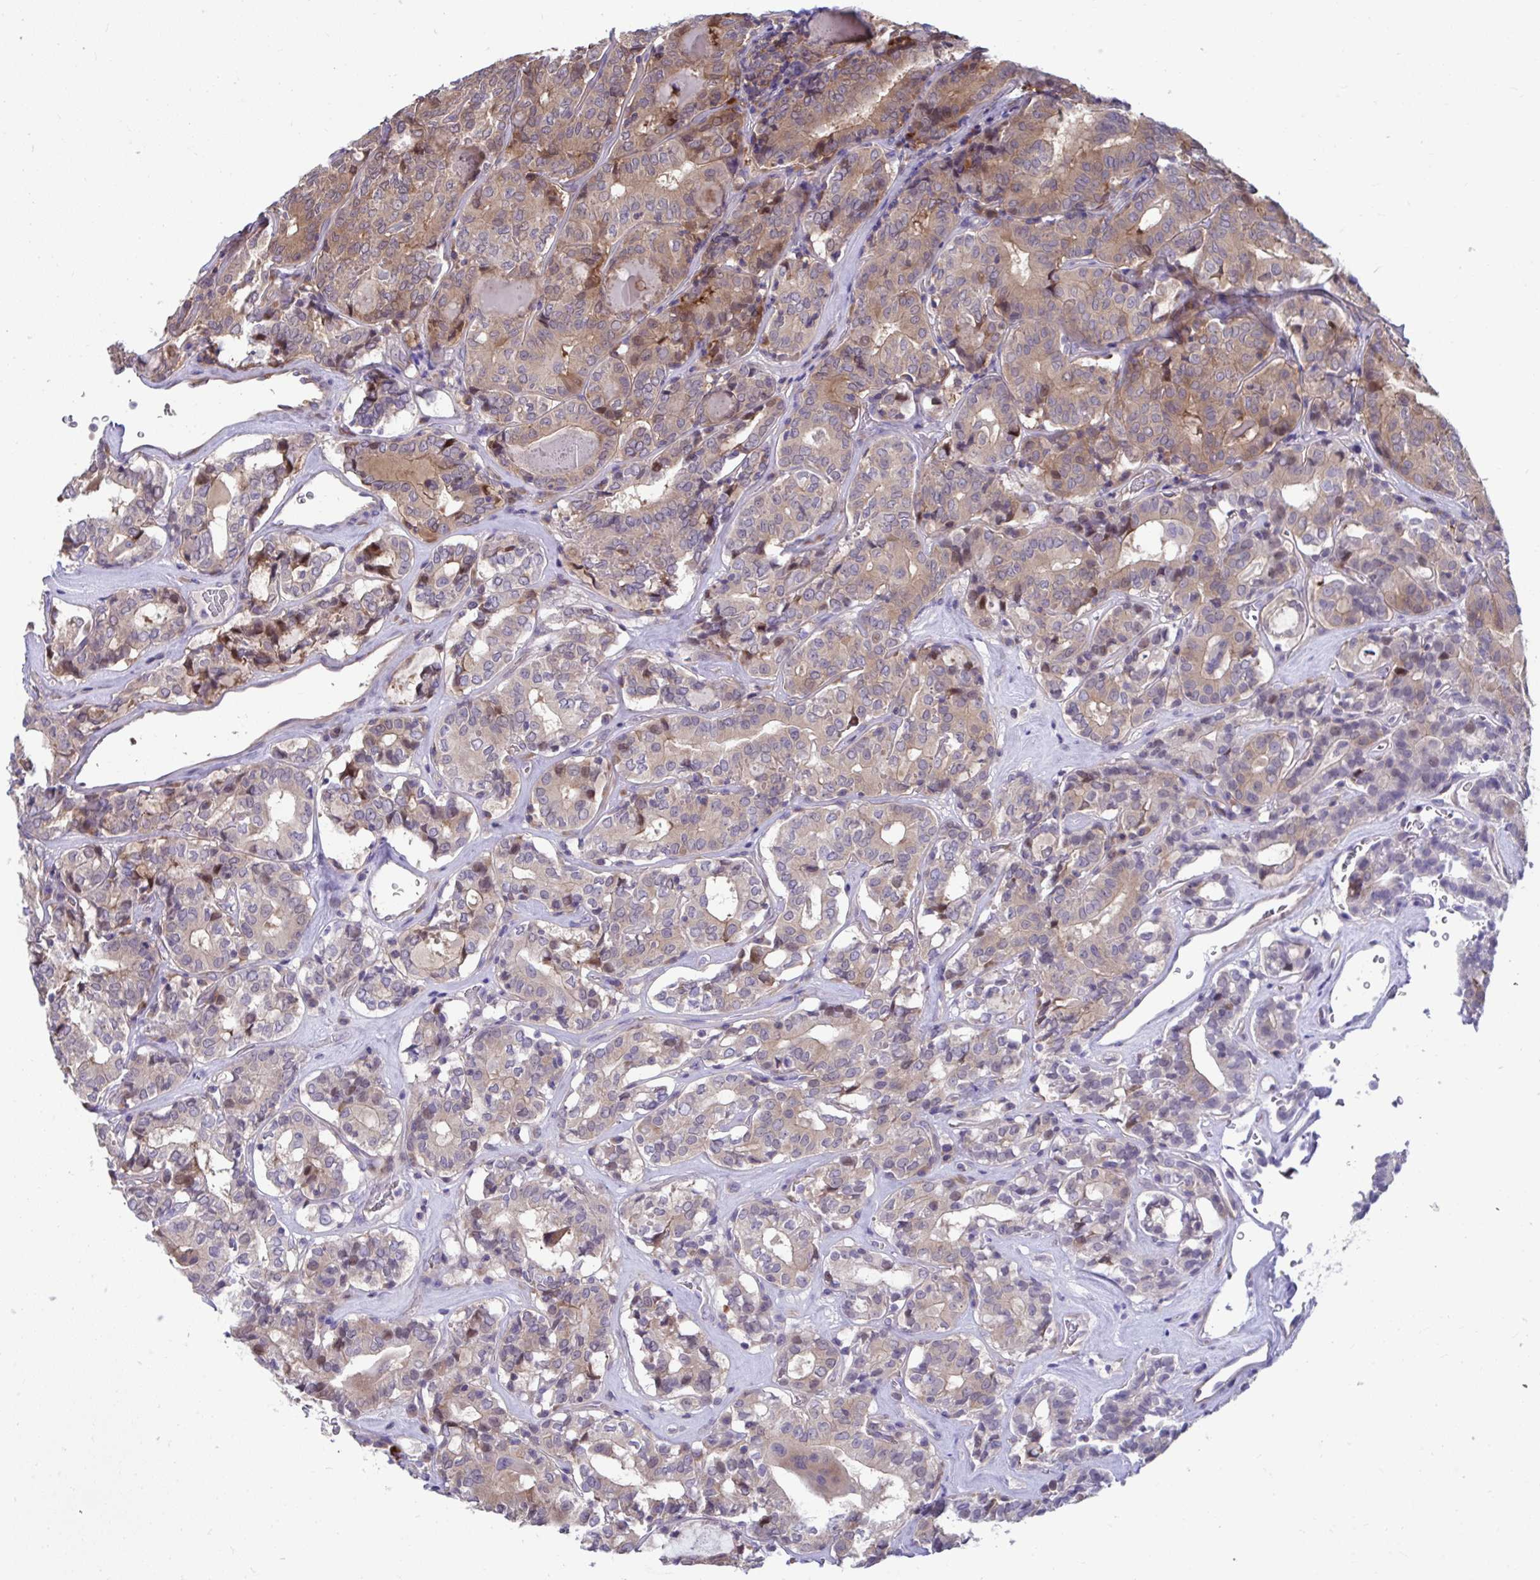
{"staining": {"intensity": "moderate", "quantity": ">75%", "location": "cytoplasmic/membranous,nuclear"}, "tissue": "thyroid cancer", "cell_type": "Tumor cells", "image_type": "cancer", "snomed": [{"axis": "morphology", "description": "Papillary adenocarcinoma, NOS"}, {"axis": "topography", "description": "Thyroid gland"}], "caption": "IHC of human thyroid papillary adenocarcinoma demonstrates medium levels of moderate cytoplasmic/membranous and nuclear expression in about >75% of tumor cells.", "gene": "PCDHB7", "patient": {"sex": "female", "age": 72}}